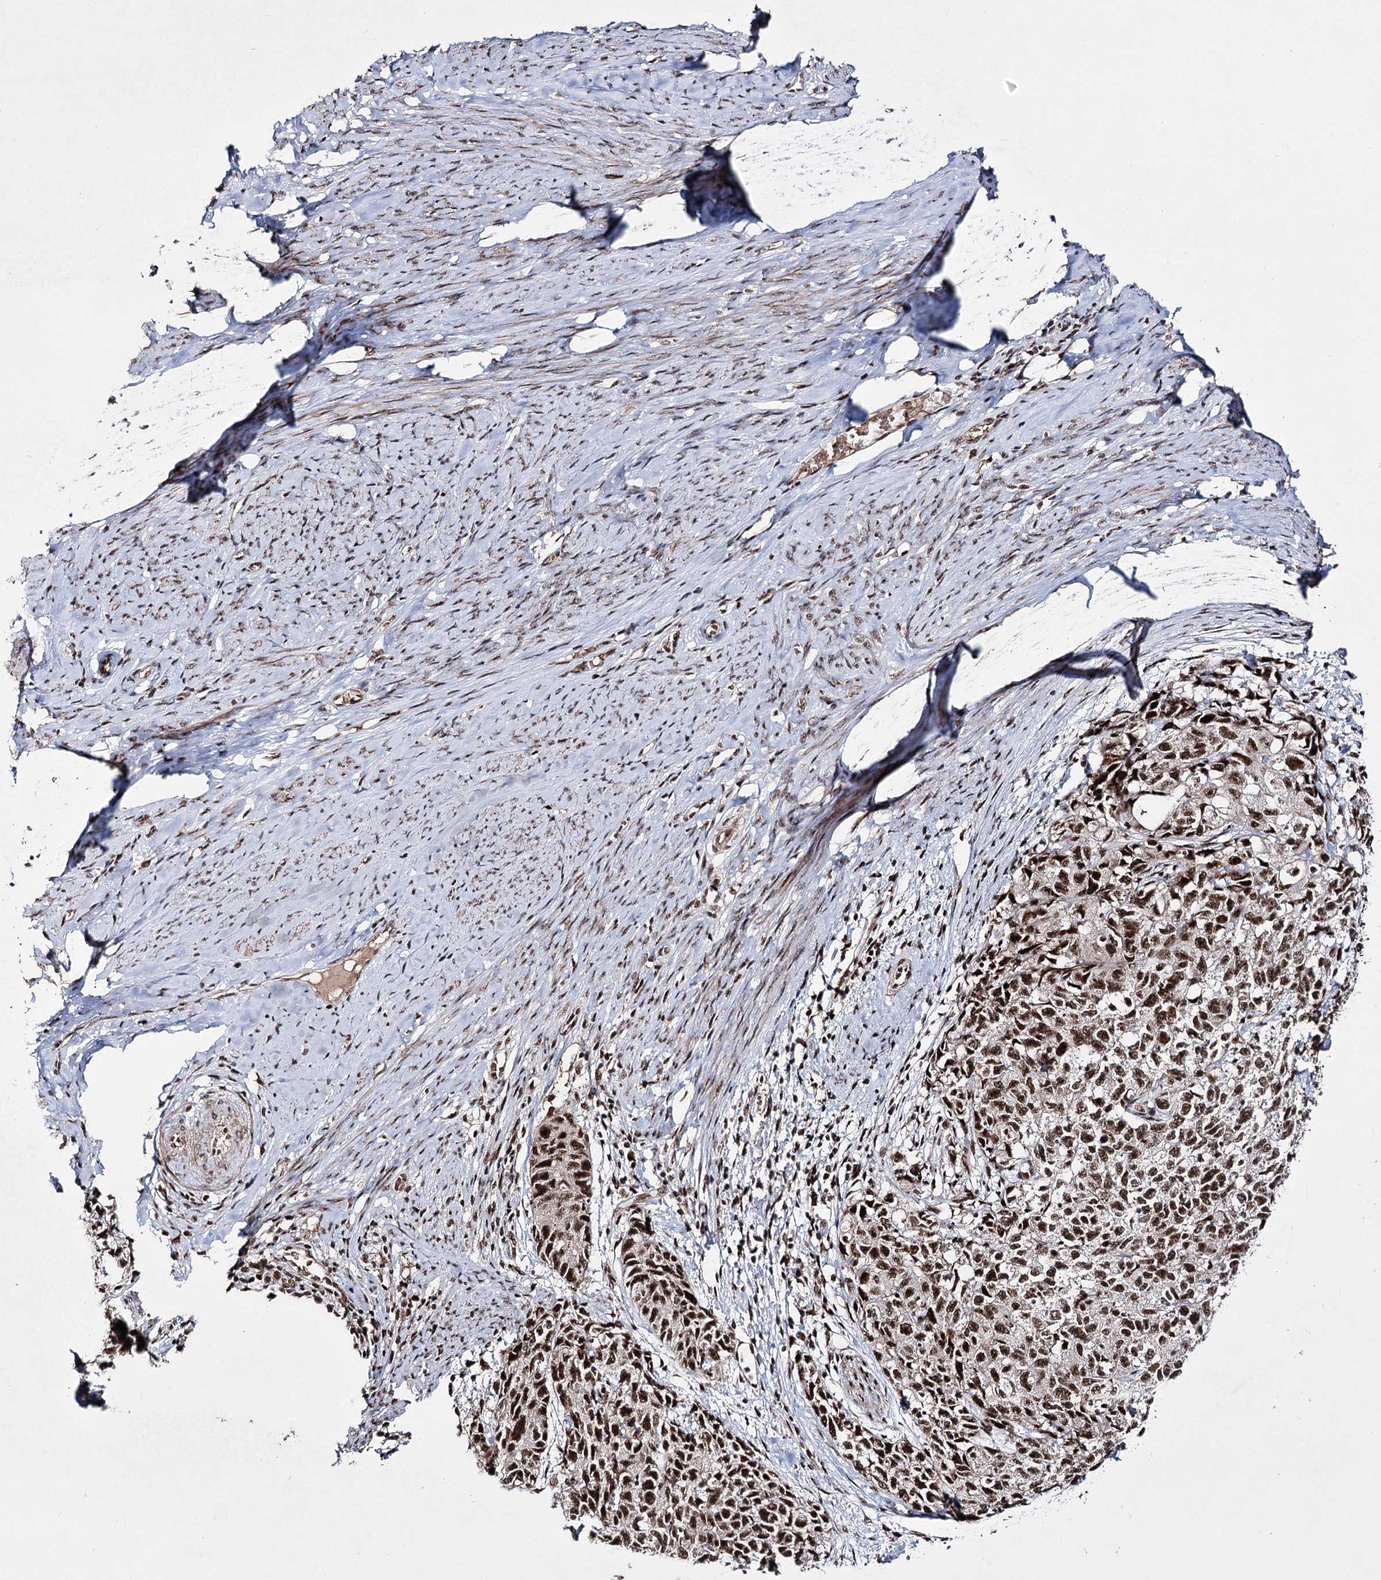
{"staining": {"intensity": "strong", "quantity": ">75%", "location": "nuclear"}, "tissue": "cervical cancer", "cell_type": "Tumor cells", "image_type": "cancer", "snomed": [{"axis": "morphology", "description": "Squamous cell carcinoma, NOS"}, {"axis": "topography", "description": "Cervix"}], "caption": "Protein analysis of cervical squamous cell carcinoma tissue displays strong nuclear staining in about >75% of tumor cells.", "gene": "PRPF40A", "patient": {"sex": "female", "age": 63}}